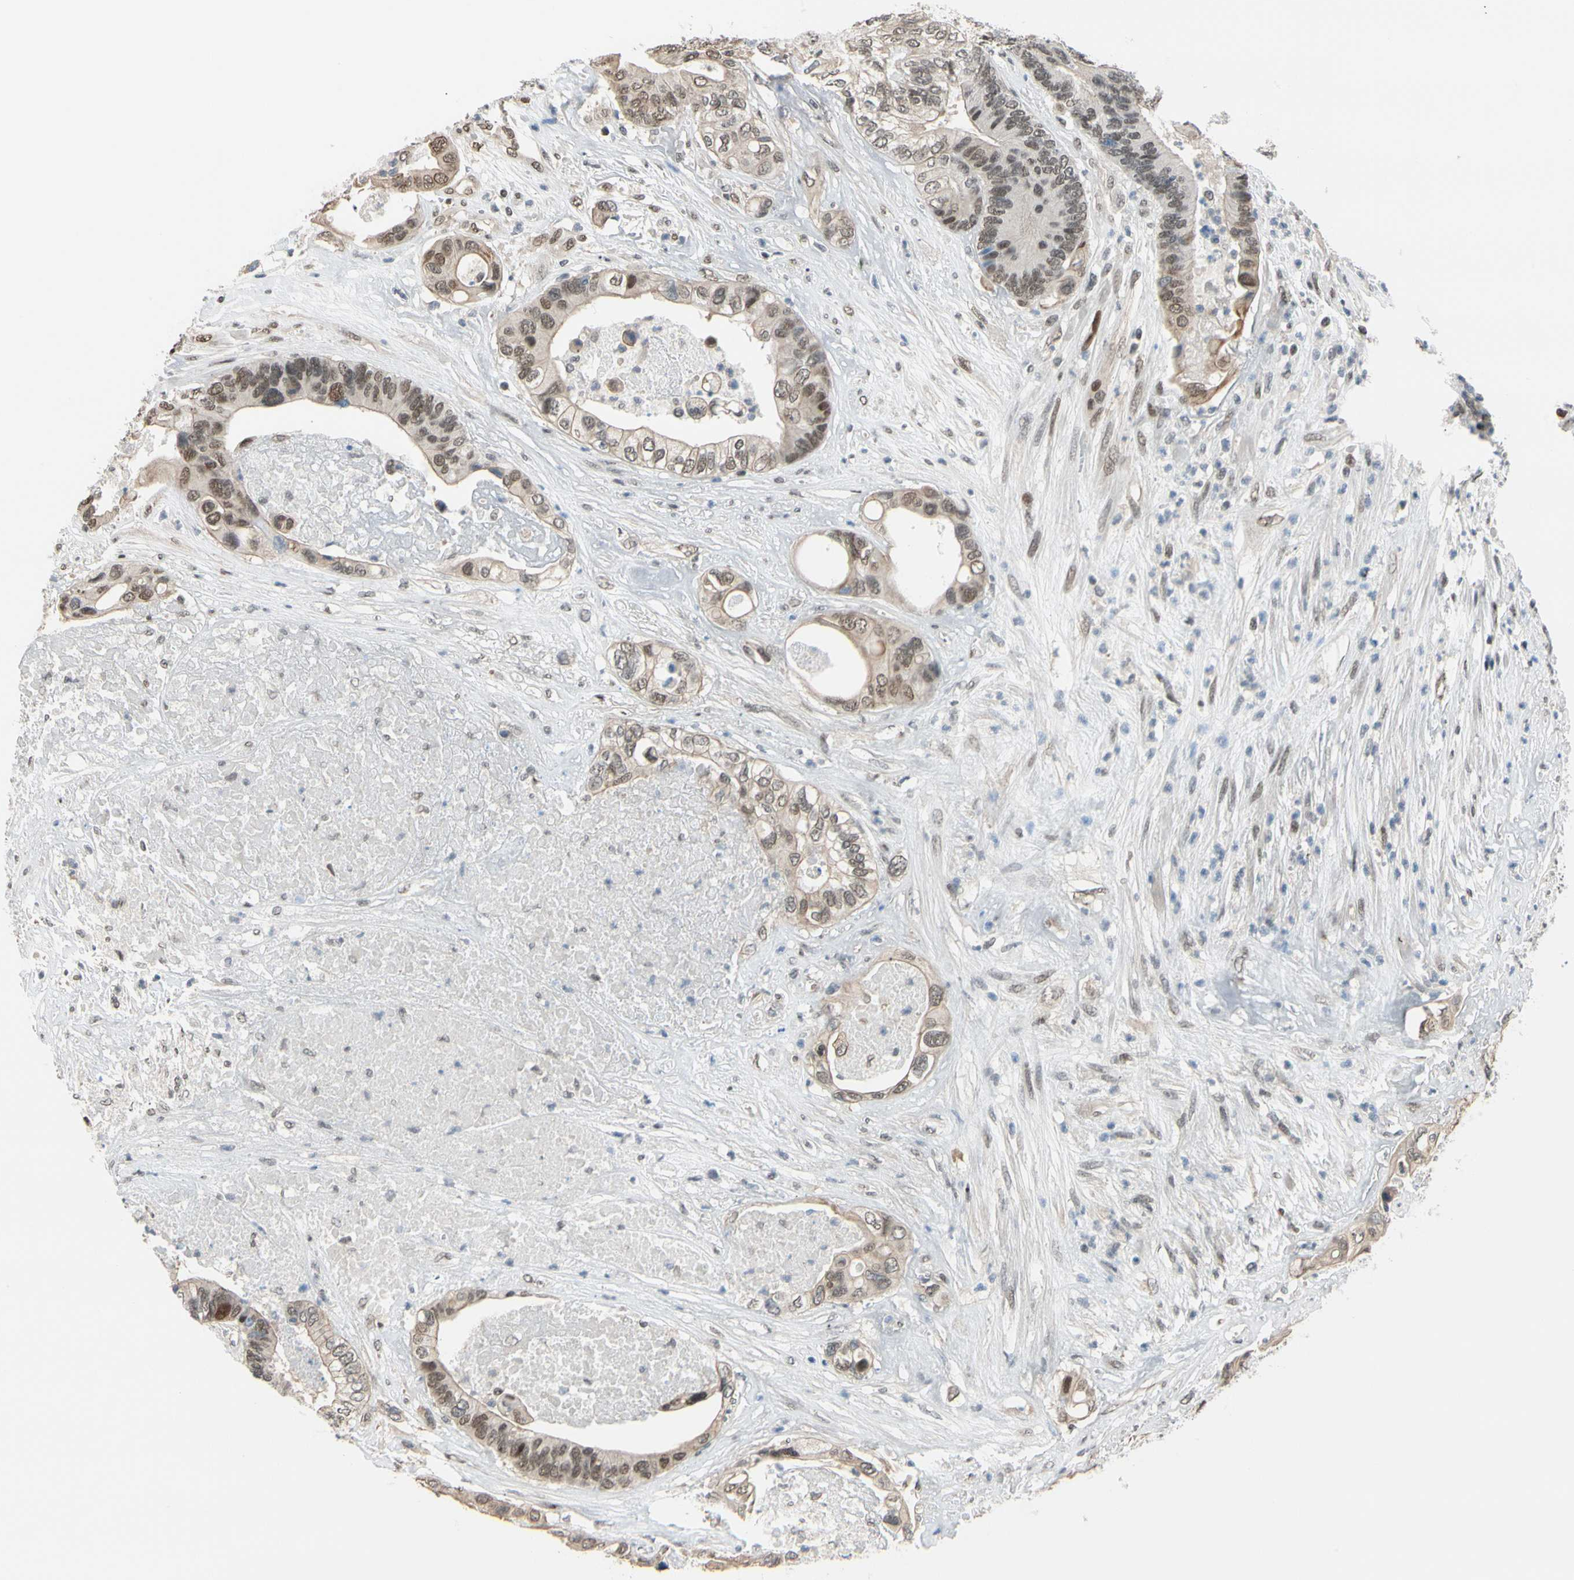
{"staining": {"intensity": "weak", "quantity": ">75%", "location": "nuclear"}, "tissue": "colorectal cancer", "cell_type": "Tumor cells", "image_type": "cancer", "snomed": [{"axis": "morphology", "description": "Adenocarcinoma, NOS"}, {"axis": "topography", "description": "Rectum"}], "caption": "Immunohistochemical staining of human colorectal cancer (adenocarcinoma) displays low levels of weak nuclear protein positivity in about >75% of tumor cells.", "gene": "SUFU", "patient": {"sex": "male", "age": 55}}